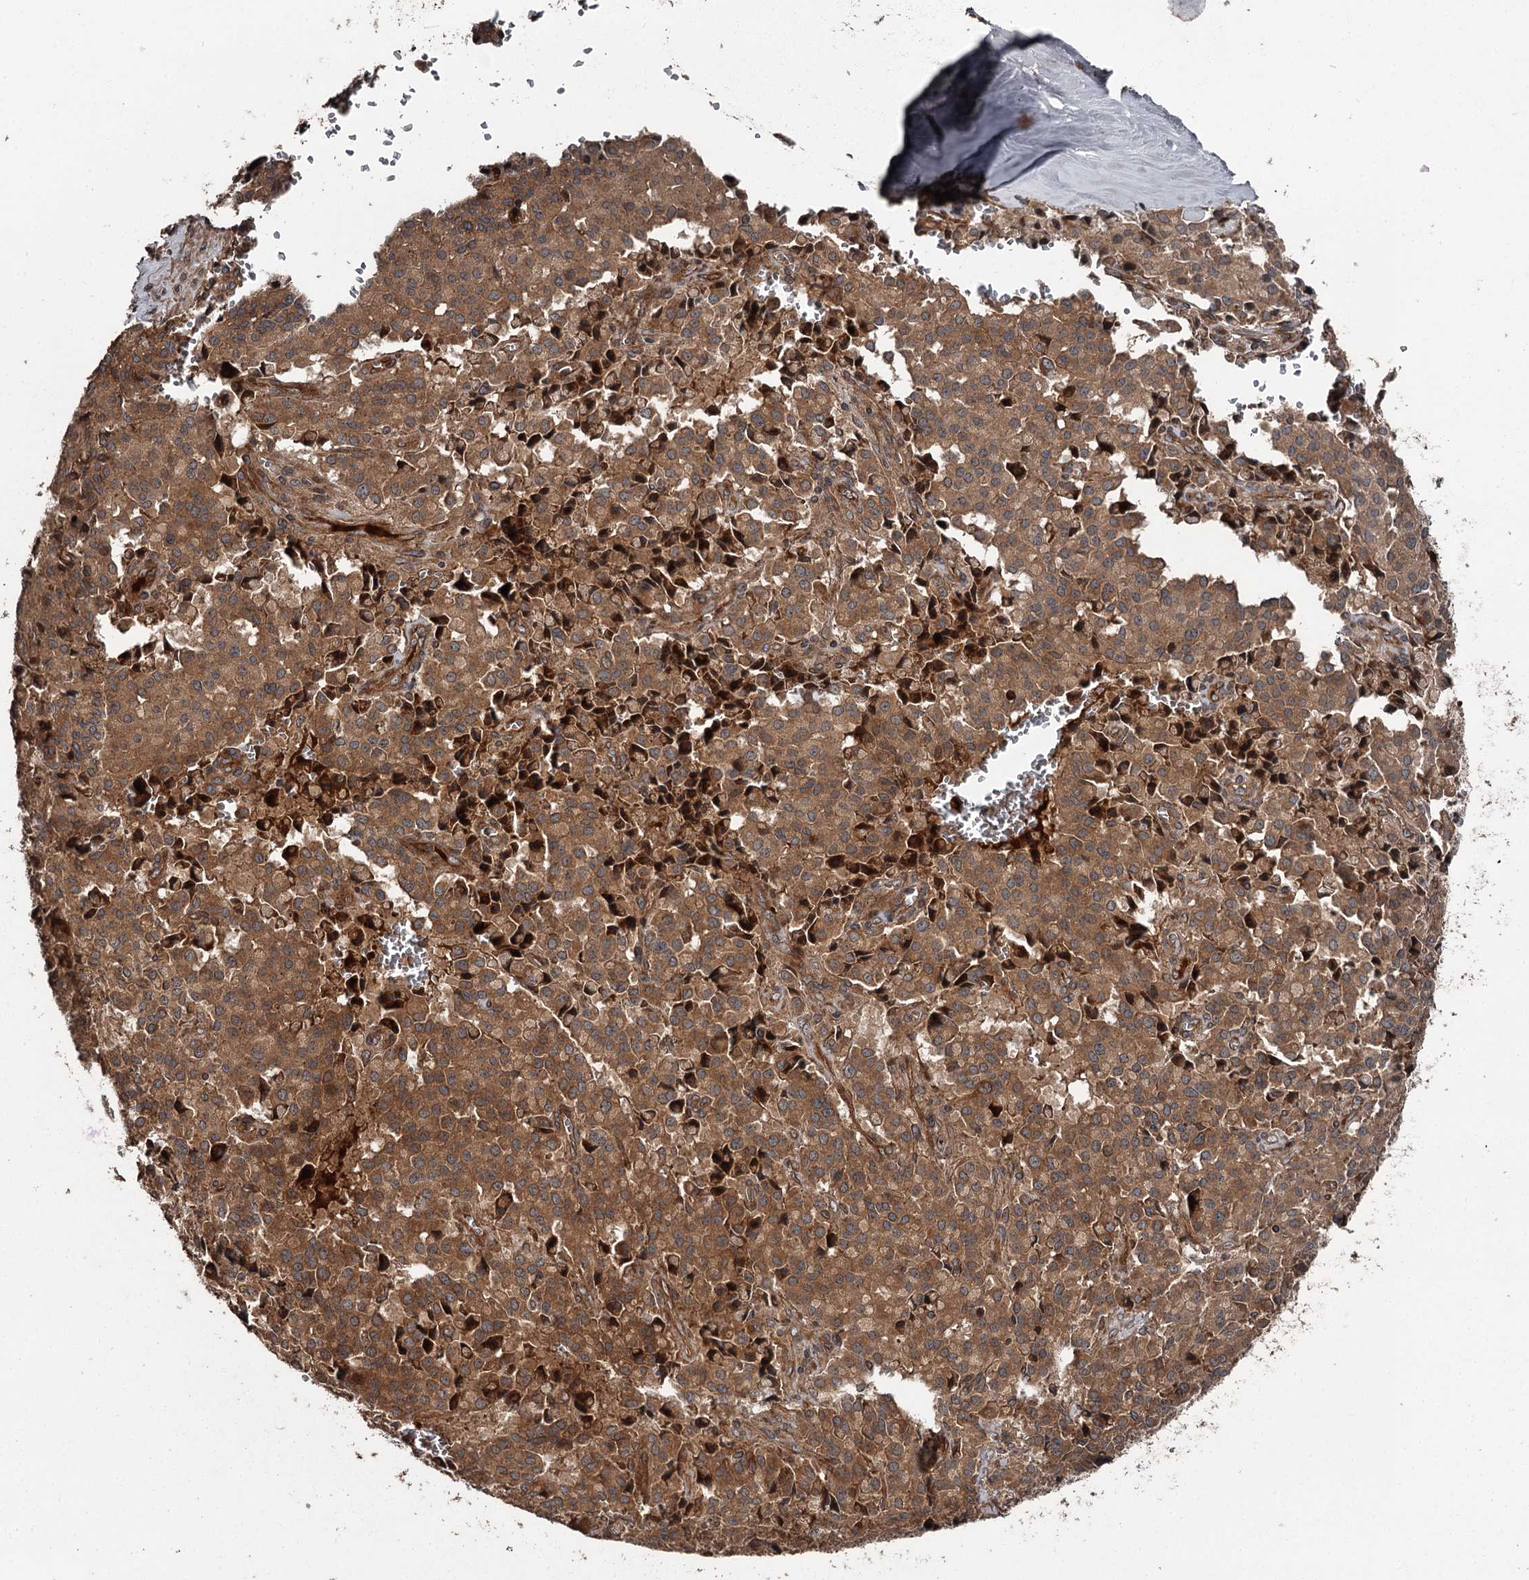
{"staining": {"intensity": "strong", "quantity": ">75%", "location": "cytoplasmic/membranous"}, "tissue": "pancreatic cancer", "cell_type": "Tumor cells", "image_type": "cancer", "snomed": [{"axis": "morphology", "description": "Adenocarcinoma, NOS"}, {"axis": "topography", "description": "Pancreas"}], "caption": "Tumor cells display high levels of strong cytoplasmic/membranous expression in approximately >75% of cells in human adenocarcinoma (pancreatic). (IHC, brightfield microscopy, high magnification).", "gene": "RAB21", "patient": {"sex": "male", "age": 65}}